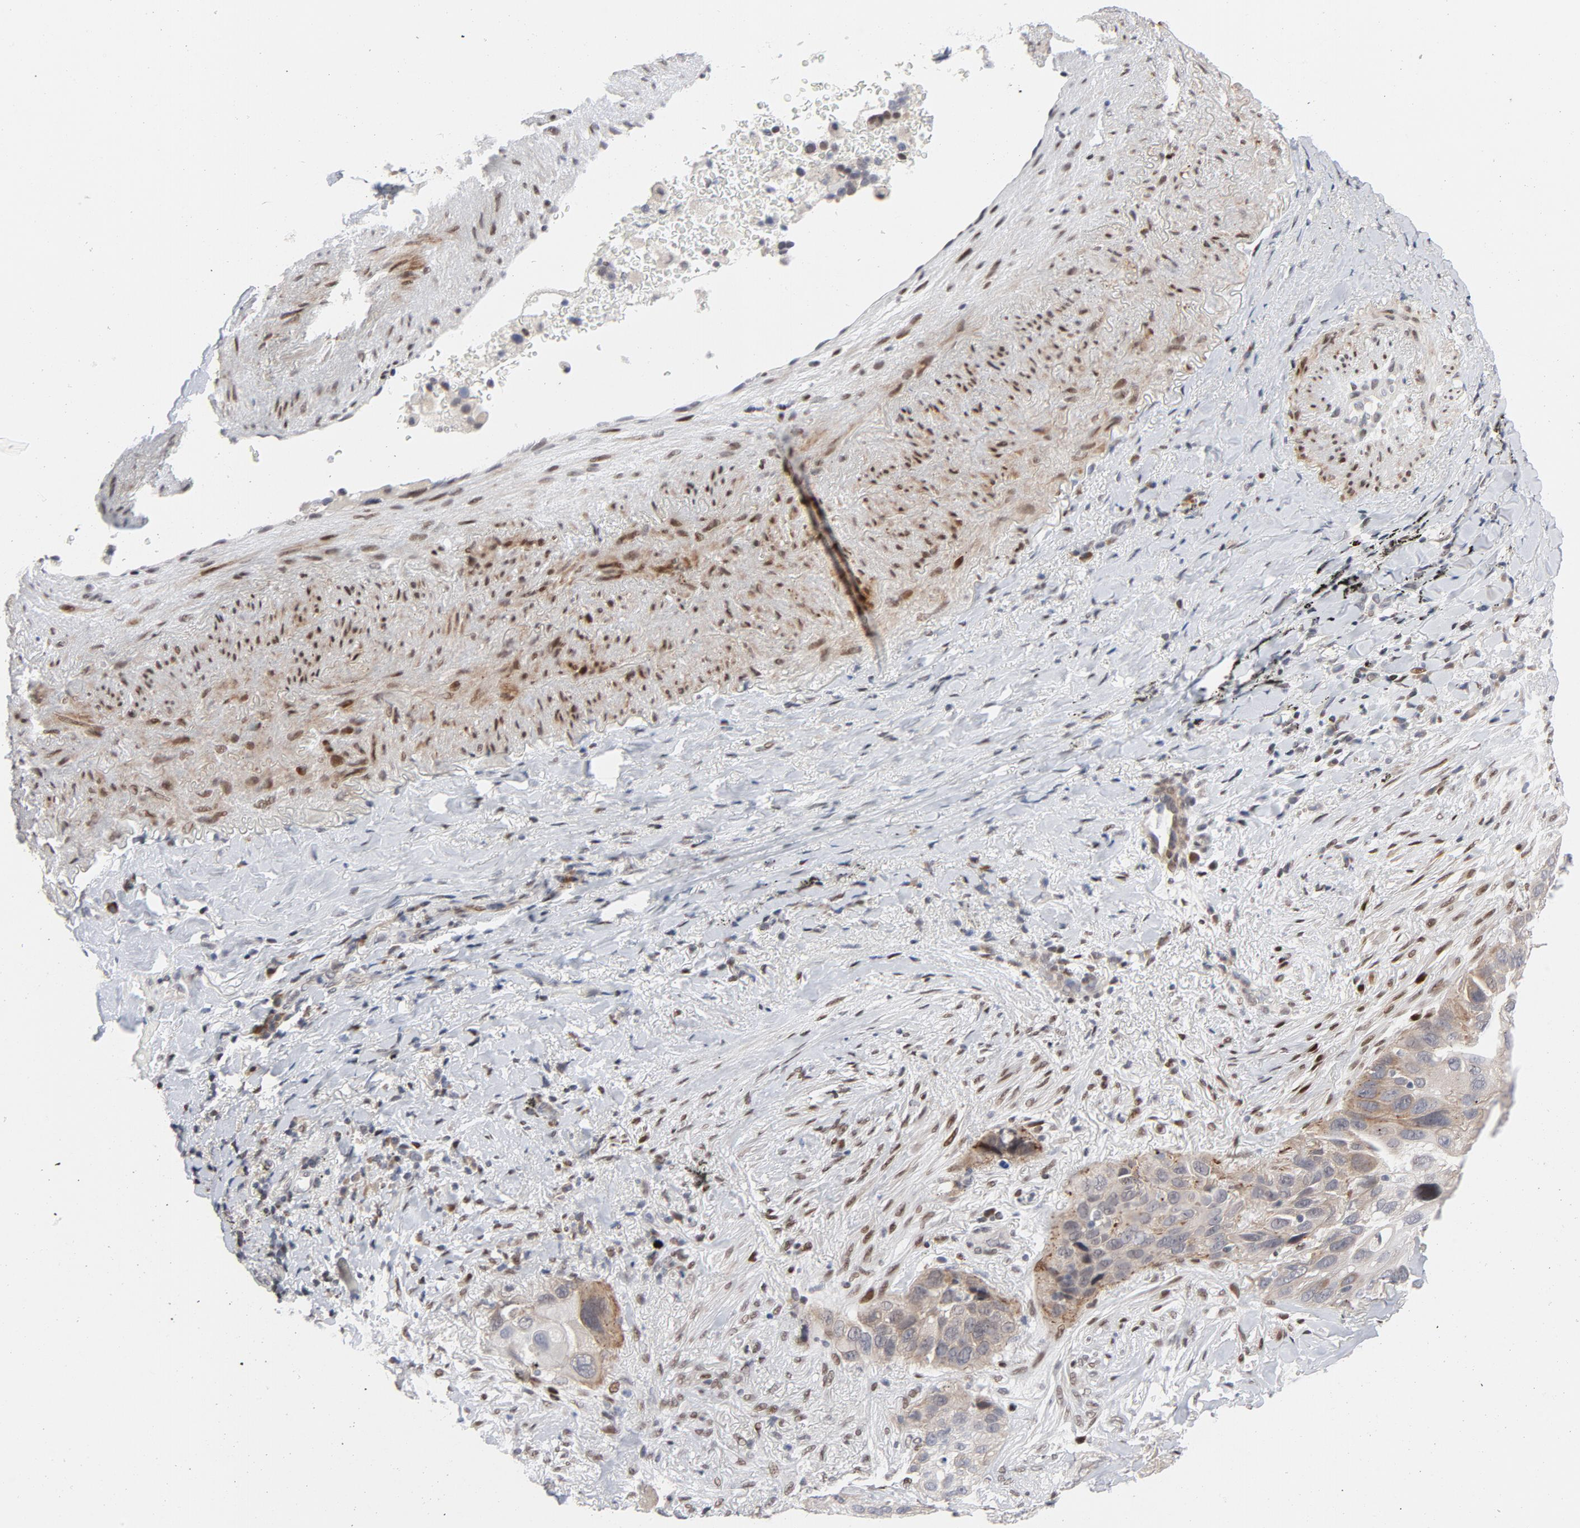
{"staining": {"intensity": "weak", "quantity": "25%-75%", "location": "cytoplasmic/membranous"}, "tissue": "lung cancer", "cell_type": "Tumor cells", "image_type": "cancer", "snomed": [{"axis": "morphology", "description": "Squamous cell carcinoma, NOS"}, {"axis": "topography", "description": "Lung"}], "caption": "DAB immunohistochemical staining of squamous cell carcinoma (lung) demonstrates weak cytoplasmic/membranous protein positivity in about 25%-75% of tumor cells. Immunohistochemistry stains the protein of interest in brown and the nuclei are stained blue.", "gene": "NFIC", "patient": {"sex": "male", "age": 54}}